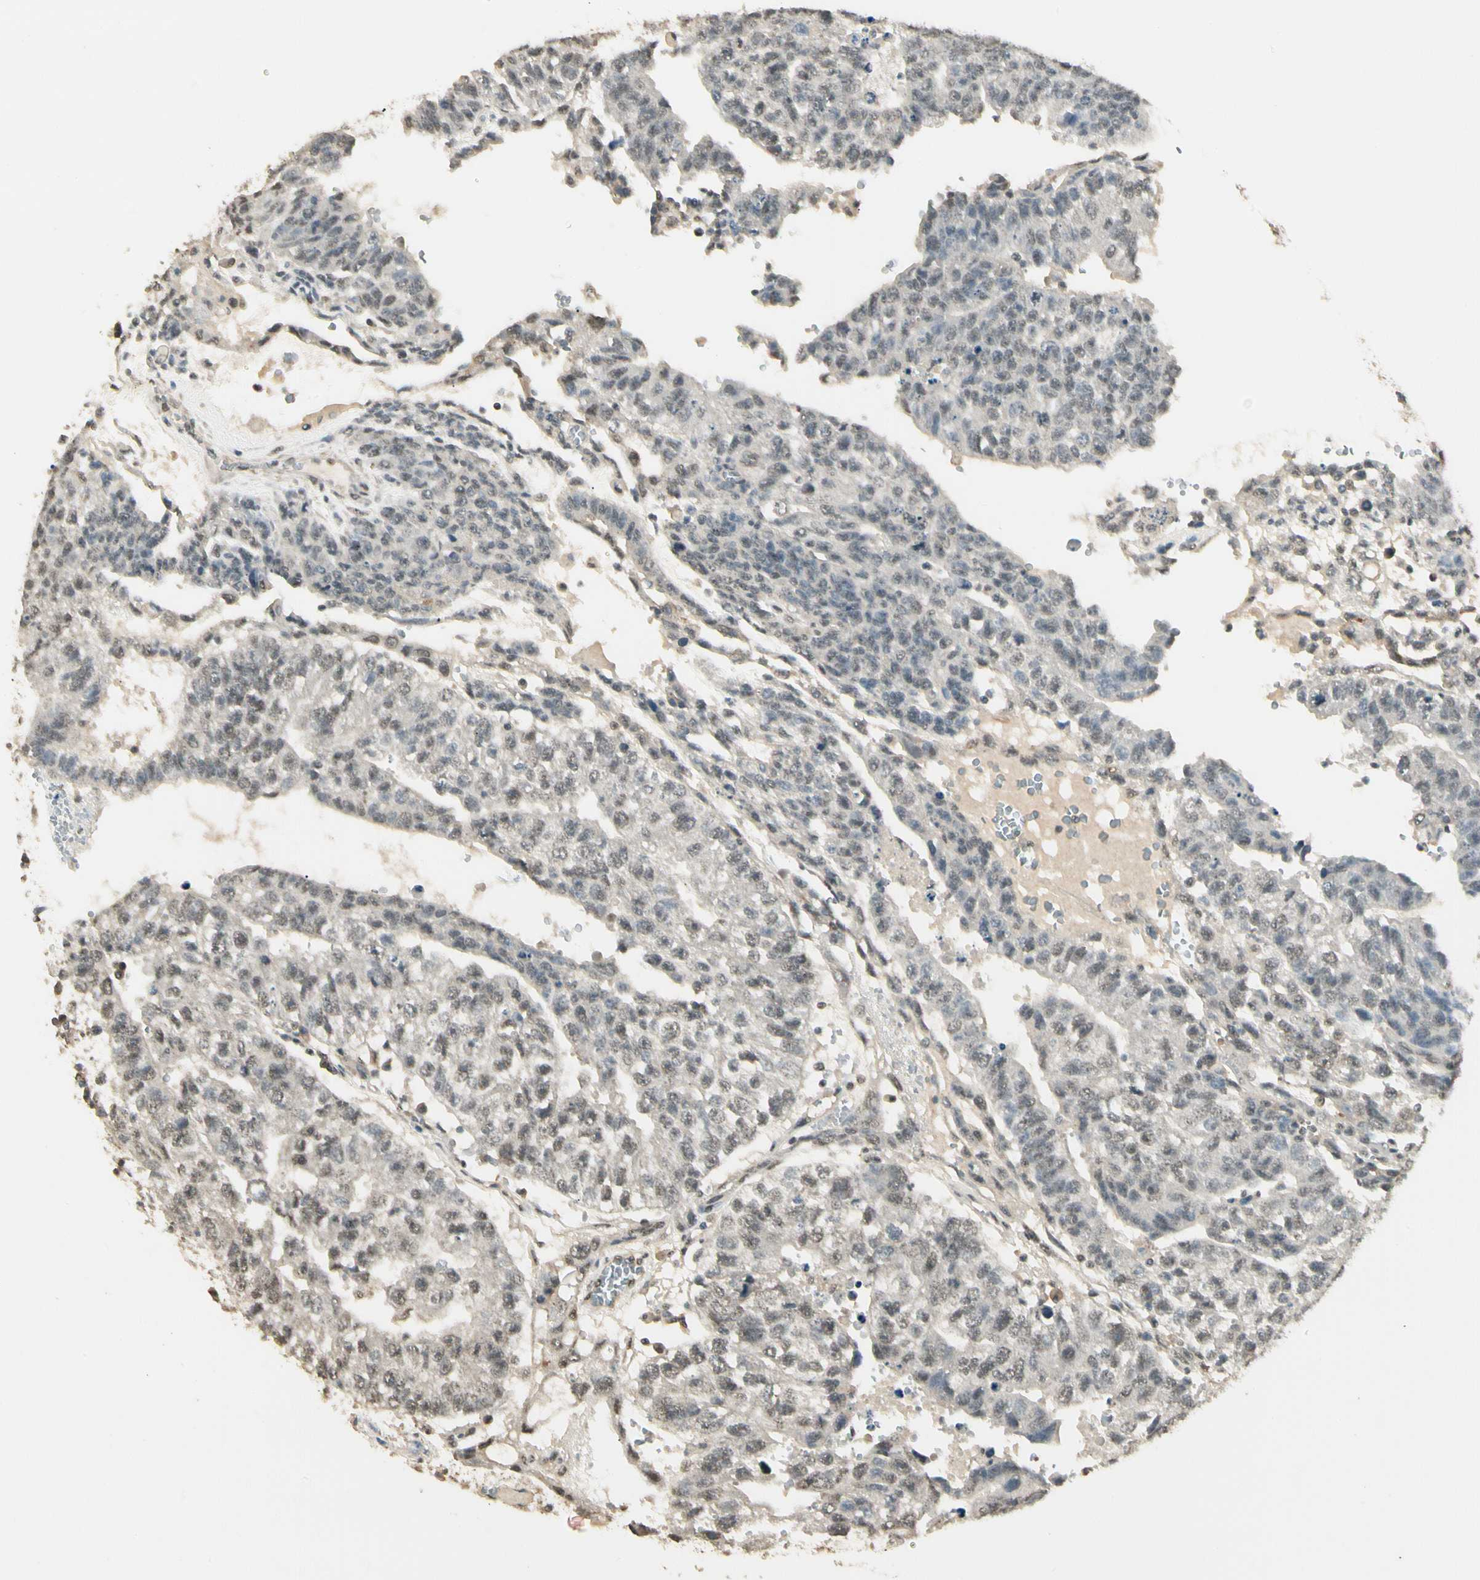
{"staining": {"intensity": "weak", "quantity": ">75%", "location": "nuclear"}, "tissue": "testis cancer", "cell_type": "Tumor cells", "image_type": "cancer", "snomed": [{"axis": "morphology", "description": "Seminoma, NOS"}, {"axis": "morphology", "description": "Carcinoma, Embryonal, NOS"}, {"axis": "topography", "description": "Testis"}], "caption": "Immunohistochemistry (DAB (3,3'-diaminobenzidine)) staining of testis cancer (embryonal carcinoma) reveals weak nuclear protein expression in approximately >75% of tumor cells.", "gene": "SGCA", "patient": {"sex": "male", "age": 52}}